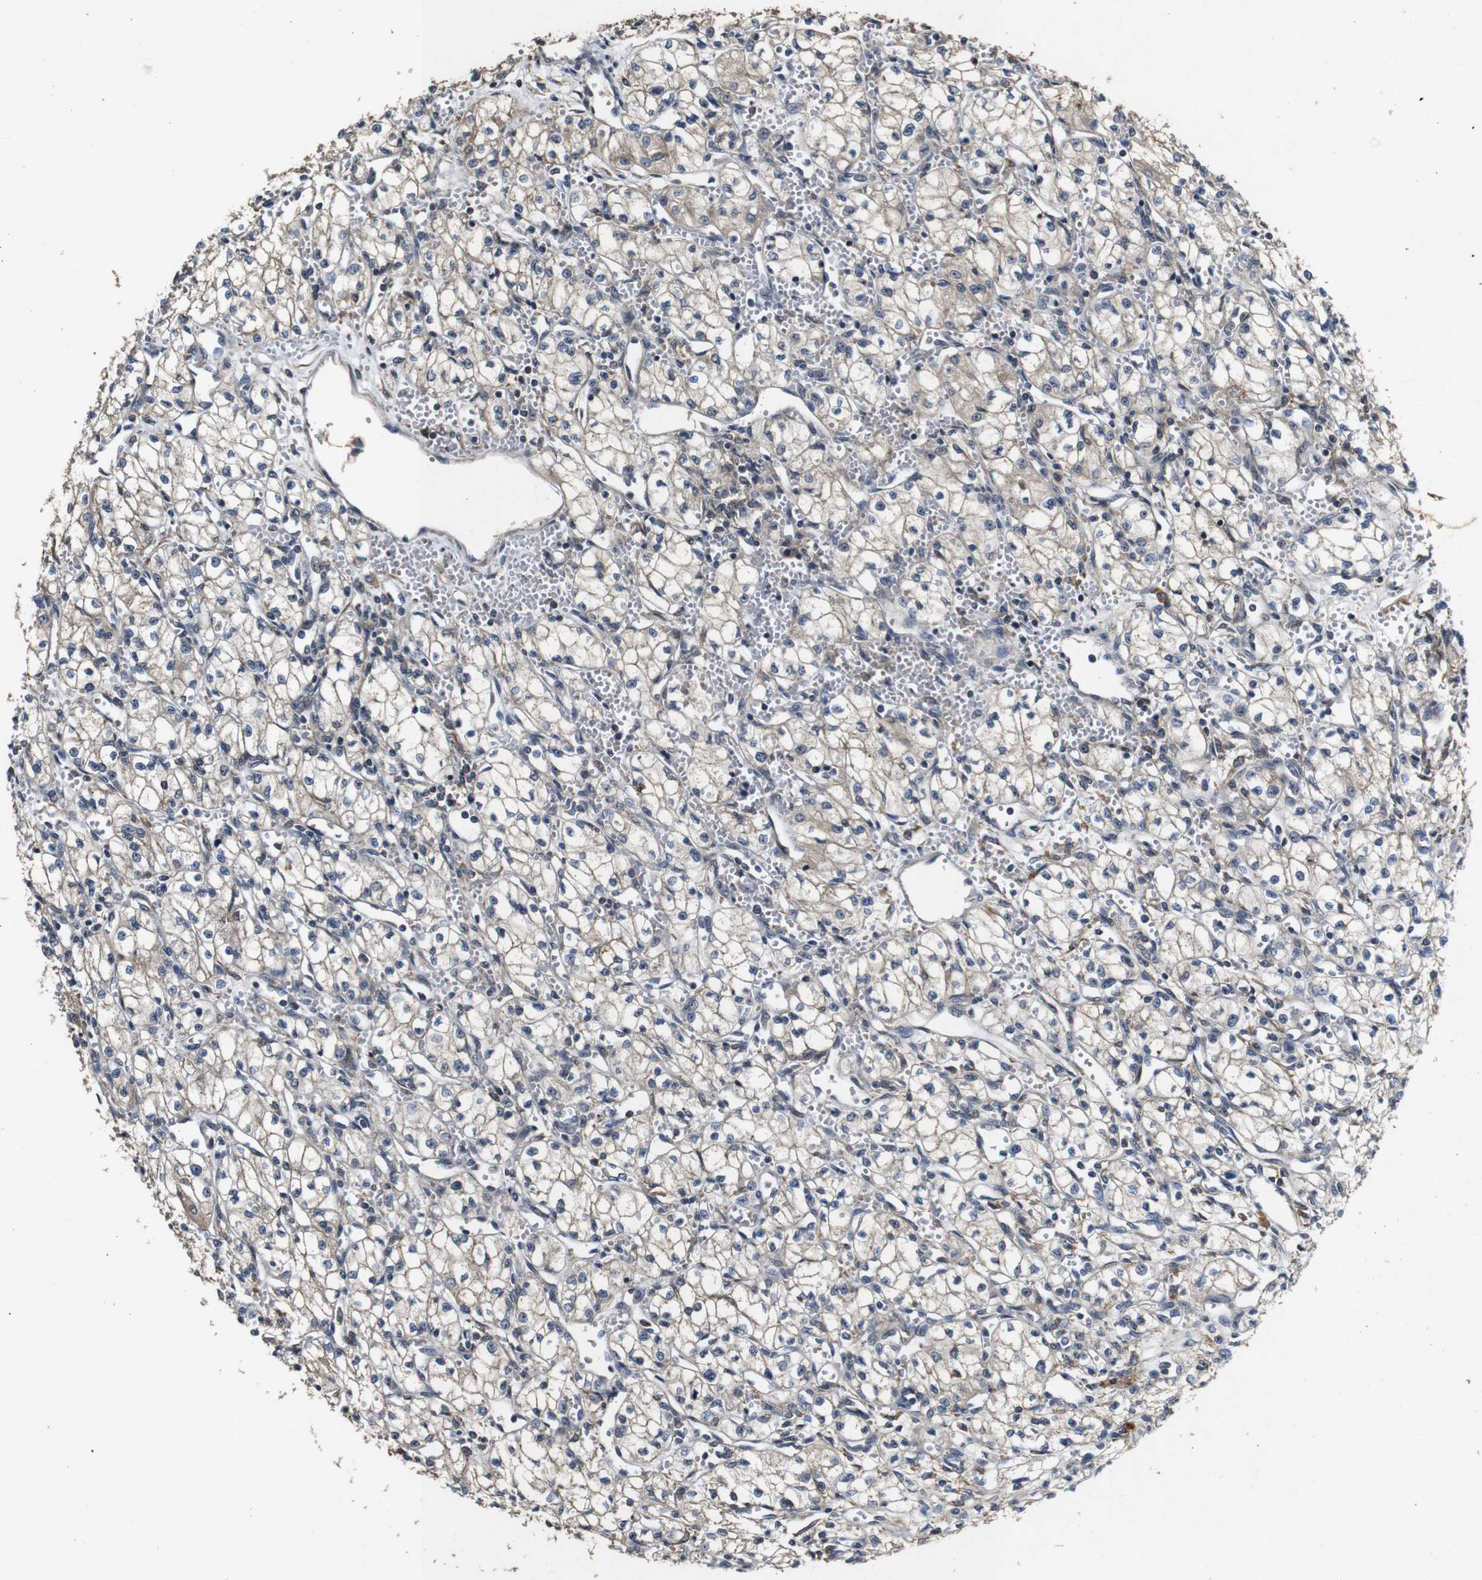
{"staining": {"intensity": "weak", "quantity": ">75%", "location": "cytoplasmic/membranous"}, "tissue": "renal cancer", "cell_type": "Tumor cells", "image_type": "cancer", "snomed": [{"axis": "morphology", "description": "Normal tissue, NOS"}, {"axis": "morphology", "description": "Adenocarcinoma, NOS"}, {"axis": "topography", "description": "Kidney"}], "caption": "Immunohistochemistry (IHC) micrograph of human renal cancer (adenocarcinoma) stained for a protein (brown), which exhibits low levels of weak cytoplasmic/membranous staining in approximately >75% of tumor cells.", "gene": "MAGI2", "patient": {"sex": "male", "age": 59}}